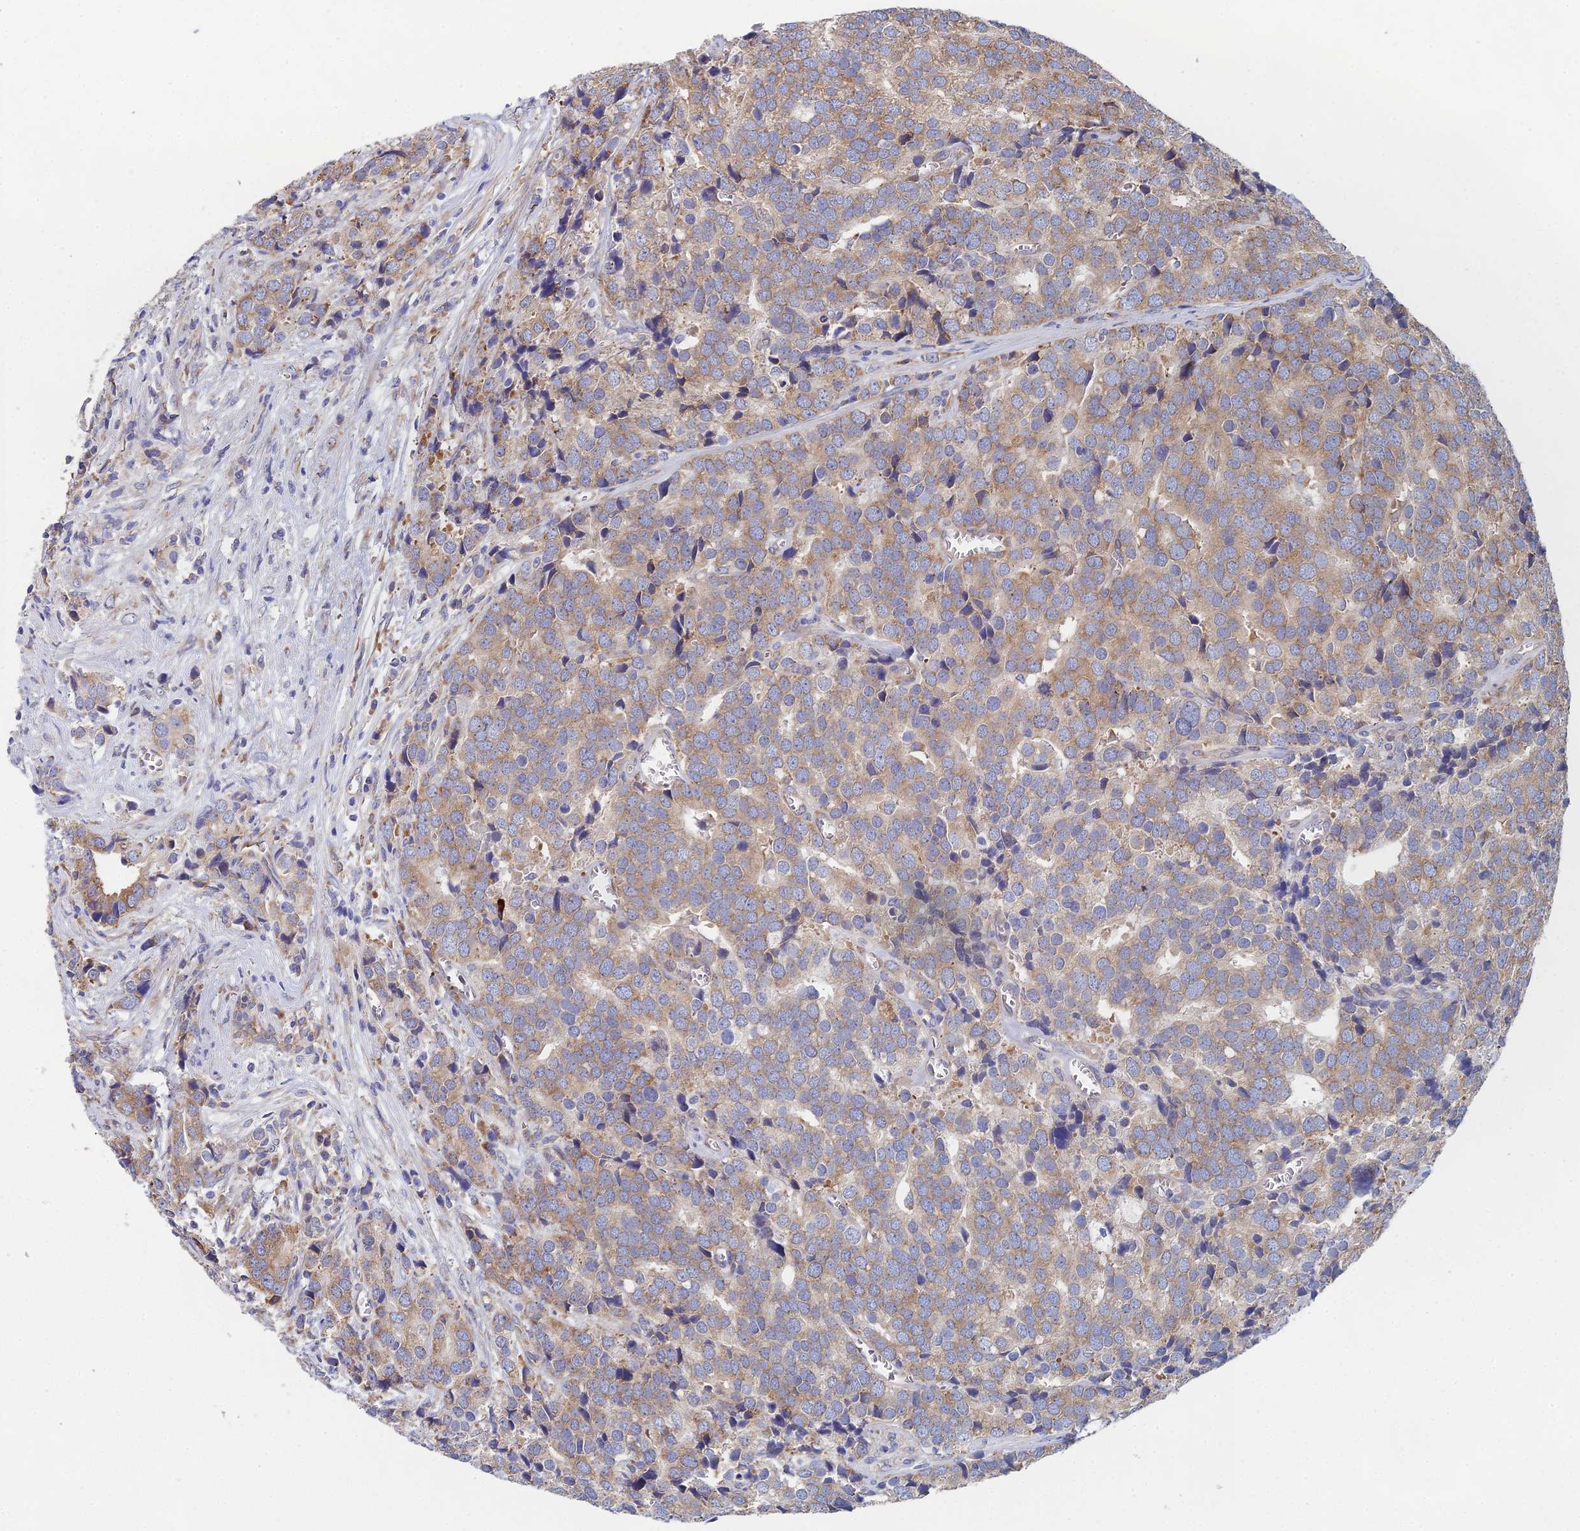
{"staining": {"intensity": "moderate", "quantity": ">75%", "location": "cytoplasmic/membranous"}, "tissue": "prostate cancer", "cell_type": "Tumor cells", "image_type": "cancer", "snomed": [{"axis": "morphology", "description": "Adenocarcinoma, High grade"}, {"axis": "topography", "description": "Prostate"}], "caption": "Prostate high-grade adenocarcinoma stained for a protein (brown) shows moderate cytoplasmic/membranous positive positivity in about >75% of tumor cells.", "gene": "ELOF1", "patient": {"sex": "male", "age": 71}}